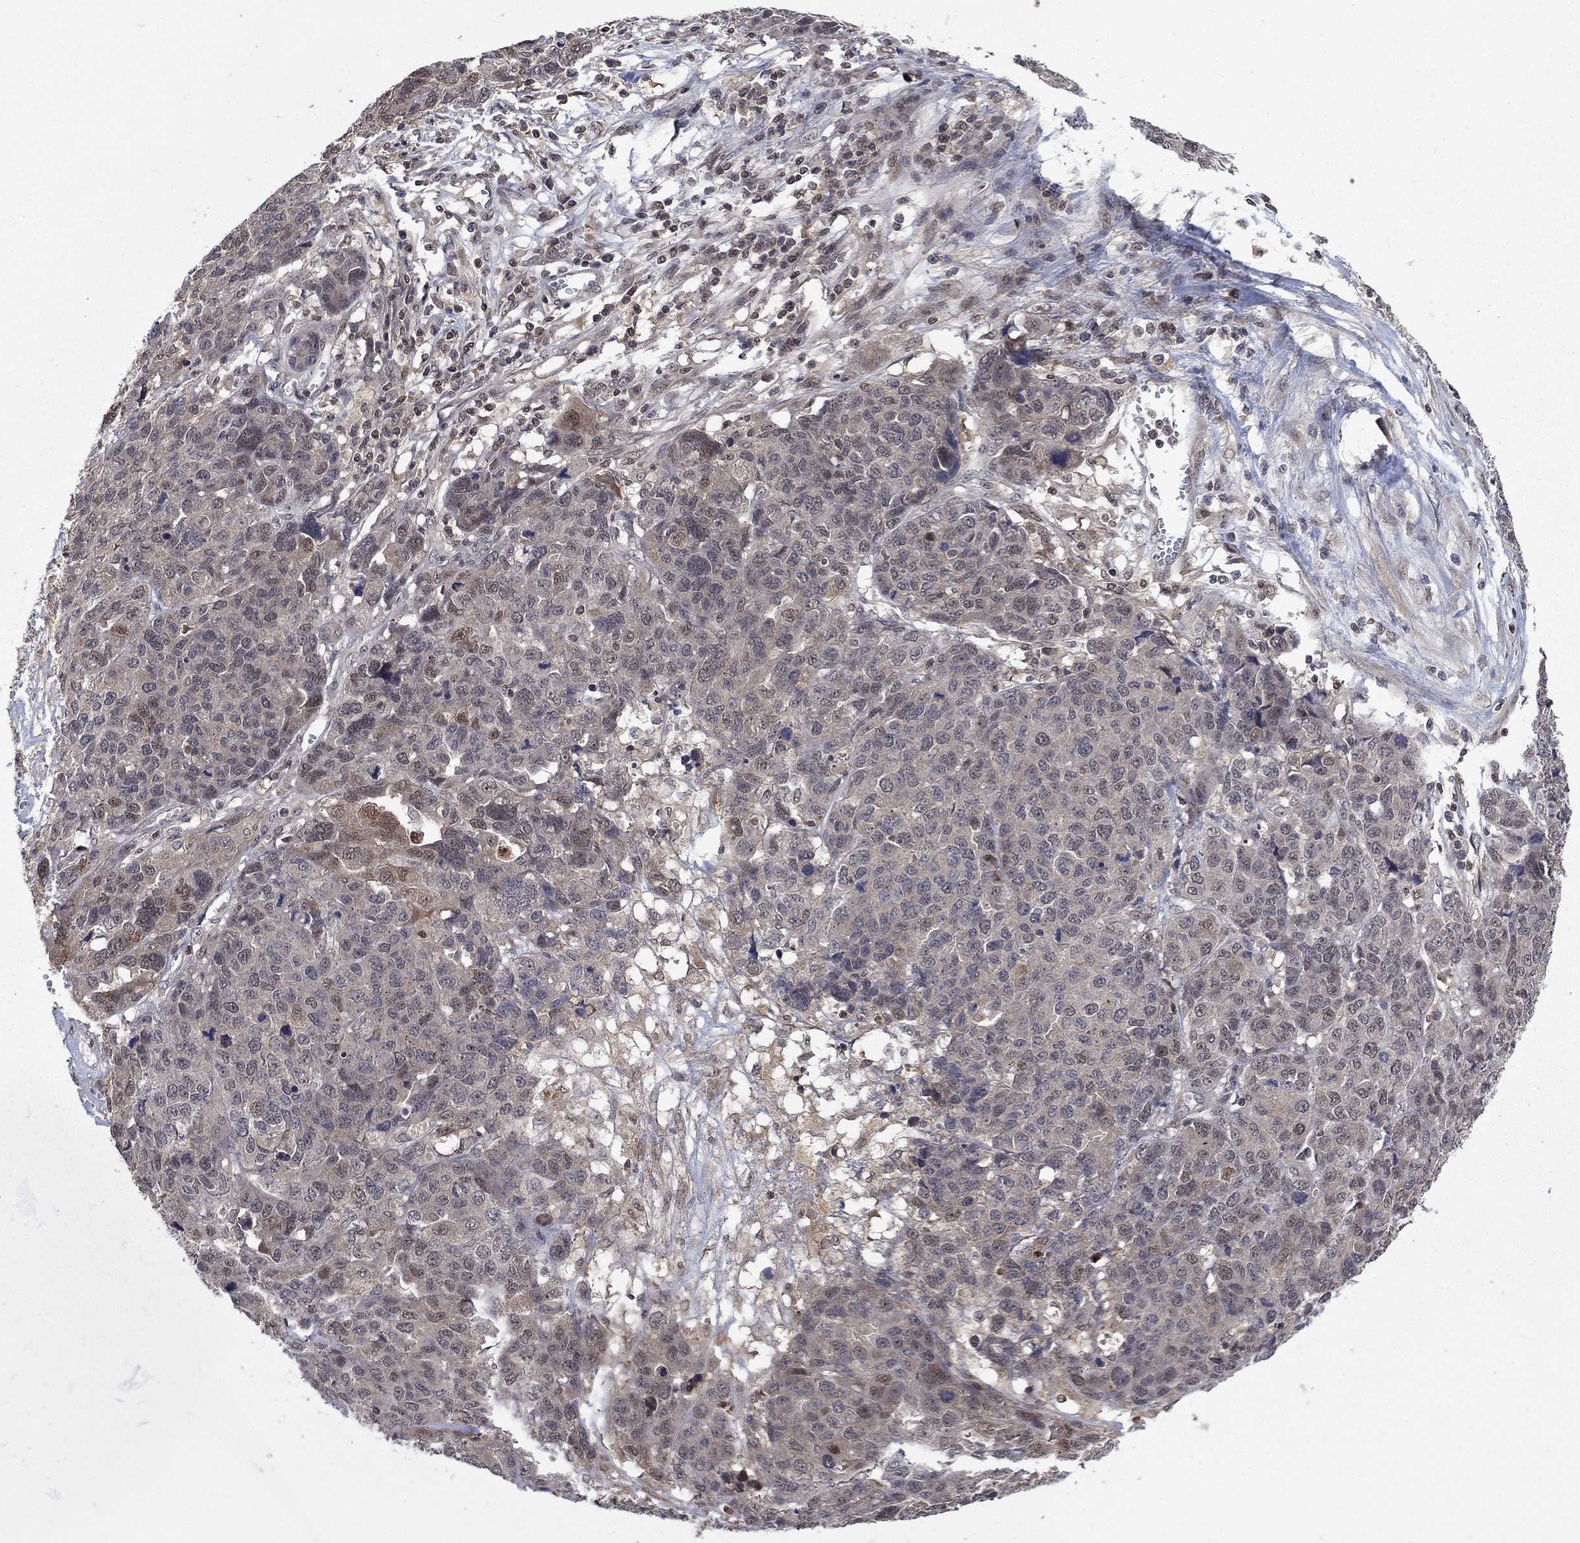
{"staining": {"intensity": "weak", "quantity": "<25%", "location": "cytoplasmic/membranous"}, "tissue": "ovarian cancer", "cell_type": "Tumor cells", "image_type": "cancer", "snomed": [{"axis": "morphology", "description": "Cystadenocarcinoma, serous, NOS"}, {"axis": "topography", "description": "Ovary"}], "caption": "This is a photomicrograph of IHC staining of ovarian cancer, which shows no expression in tumor cells.", "gene": "IAH1", "patient": {"sex": "female", "age": 87}}